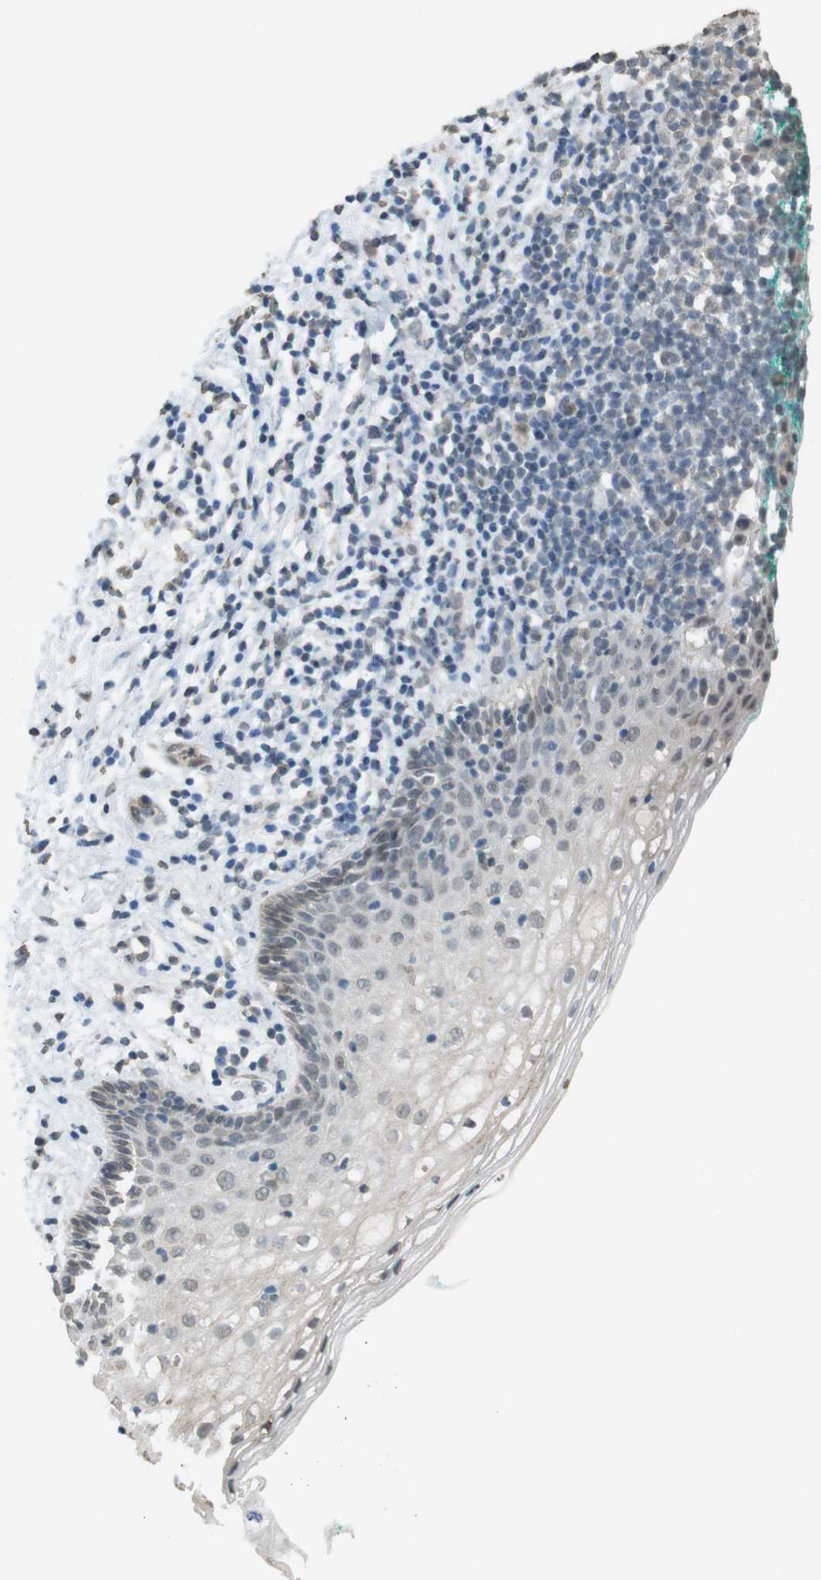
{"staining": {"intensity": "weak", "quantity": "<25%", "location": "nuclear"}, "tissue": "vagina", "cell_type": "Squamous epithelial cells", "image_type": "normal", "snomed": [{"axis": "morphology", "description": "Normal tissue, NOS"}, {"axis": "topography", "description": "Vagina"}], "caption": "Immunohistochemistry (IHC) image of benign vagina stained for a protein (brown), which demonstrates no expression in squamous epithelial cells.", "gene": "FZD10", "patient": {"sex": "female", "age": 44}}